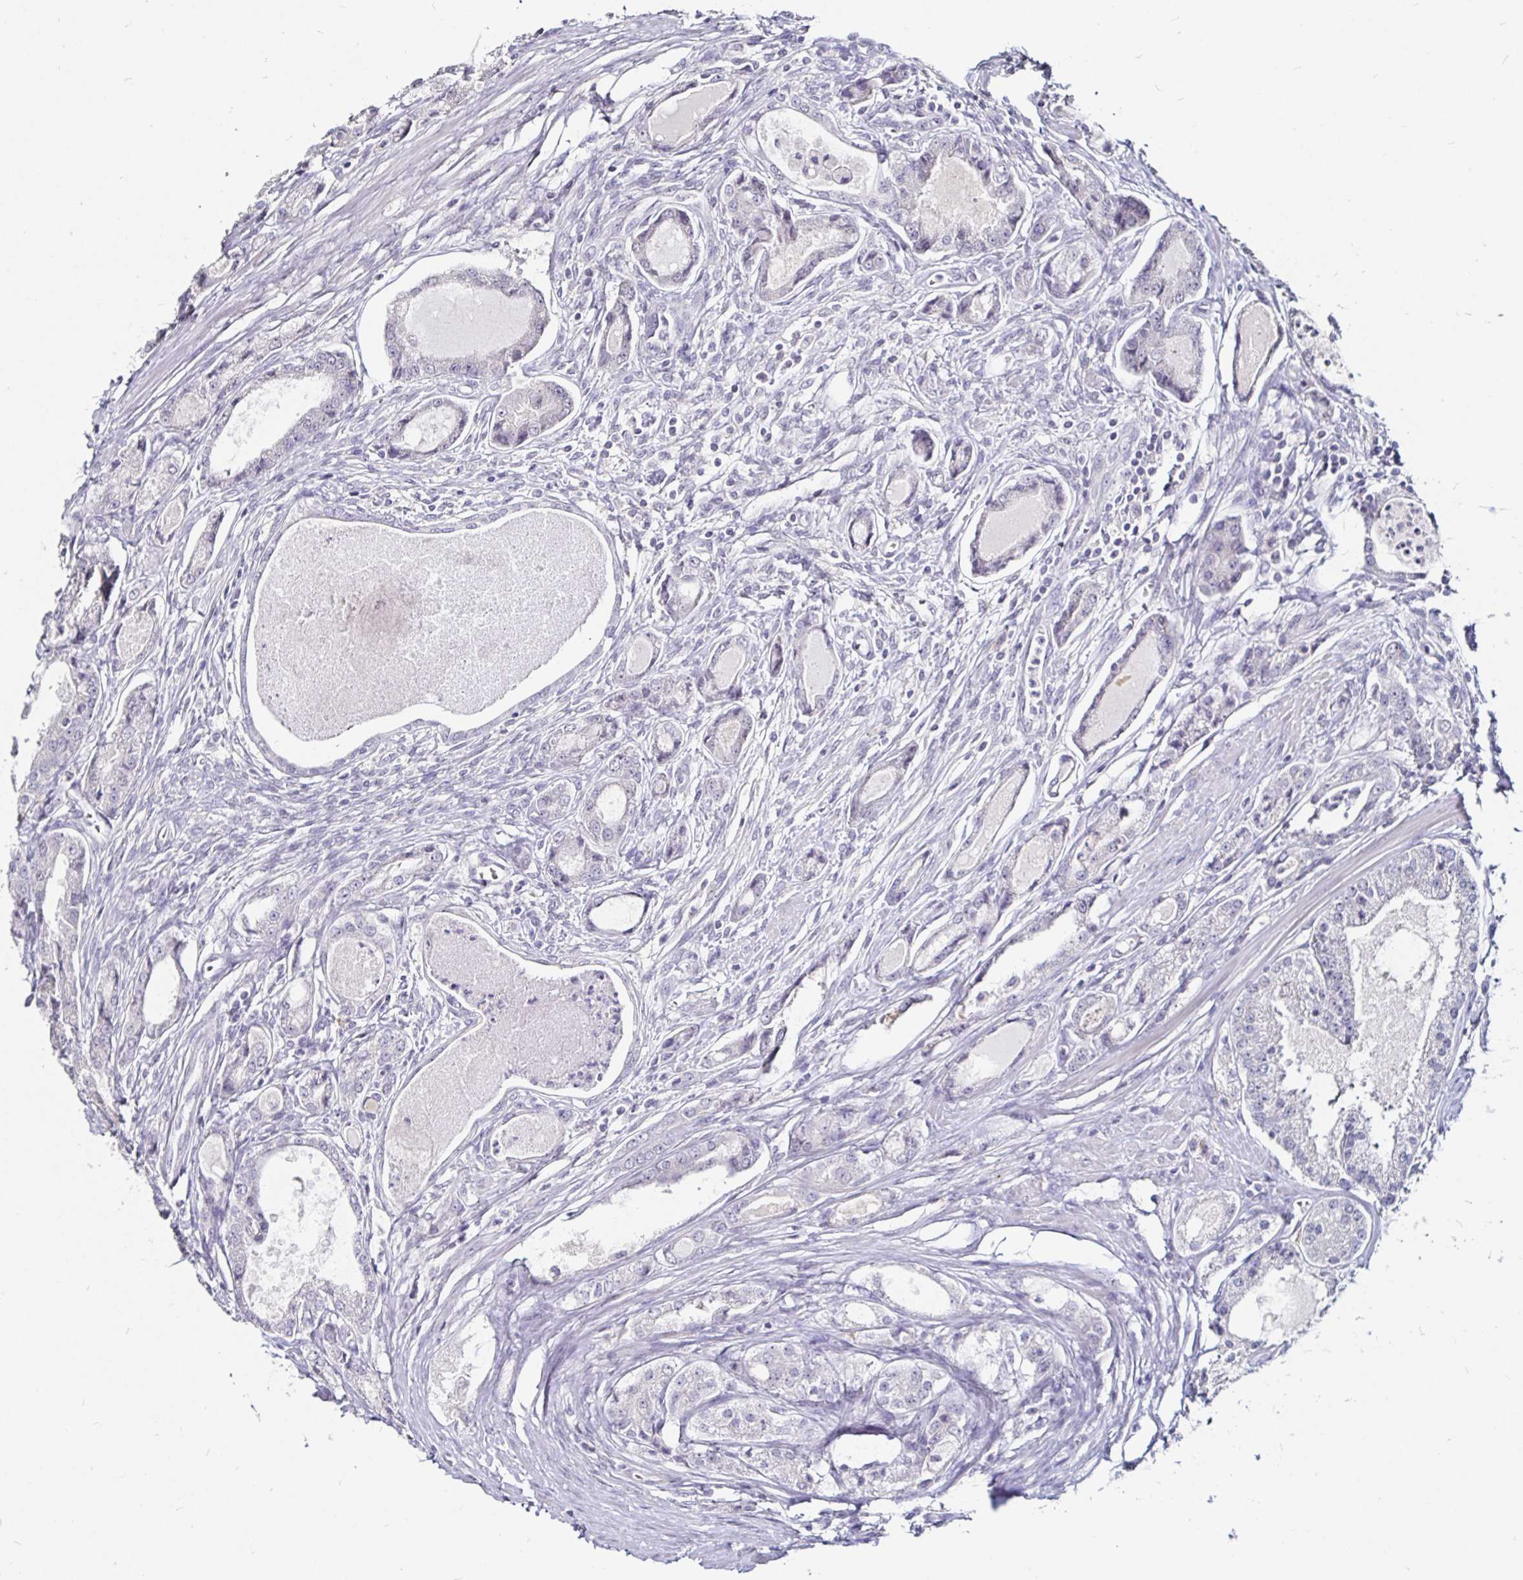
{"staining": {"intensity": "negative", "quantity": "none", "location": "none"}, "tissue": "prostate cancer", "cell_type": "Tumor cells", "image_type": "cancer", "snomed": [{"axis": "morphology", "description": "Adenocarcinoma, High grade"}, {"axis": "topography", "description": "Prostate"}], "caption": "High magnification brightfield microscopy of prostate cancer stained with DAB (3,3'-diaminobenzidine) (brown) and counterstained with hematoxylin (blue): tumor cells show no significant positivity.", "gene": "FAIM2", "patient": {"sex": "male", "age": 66}}